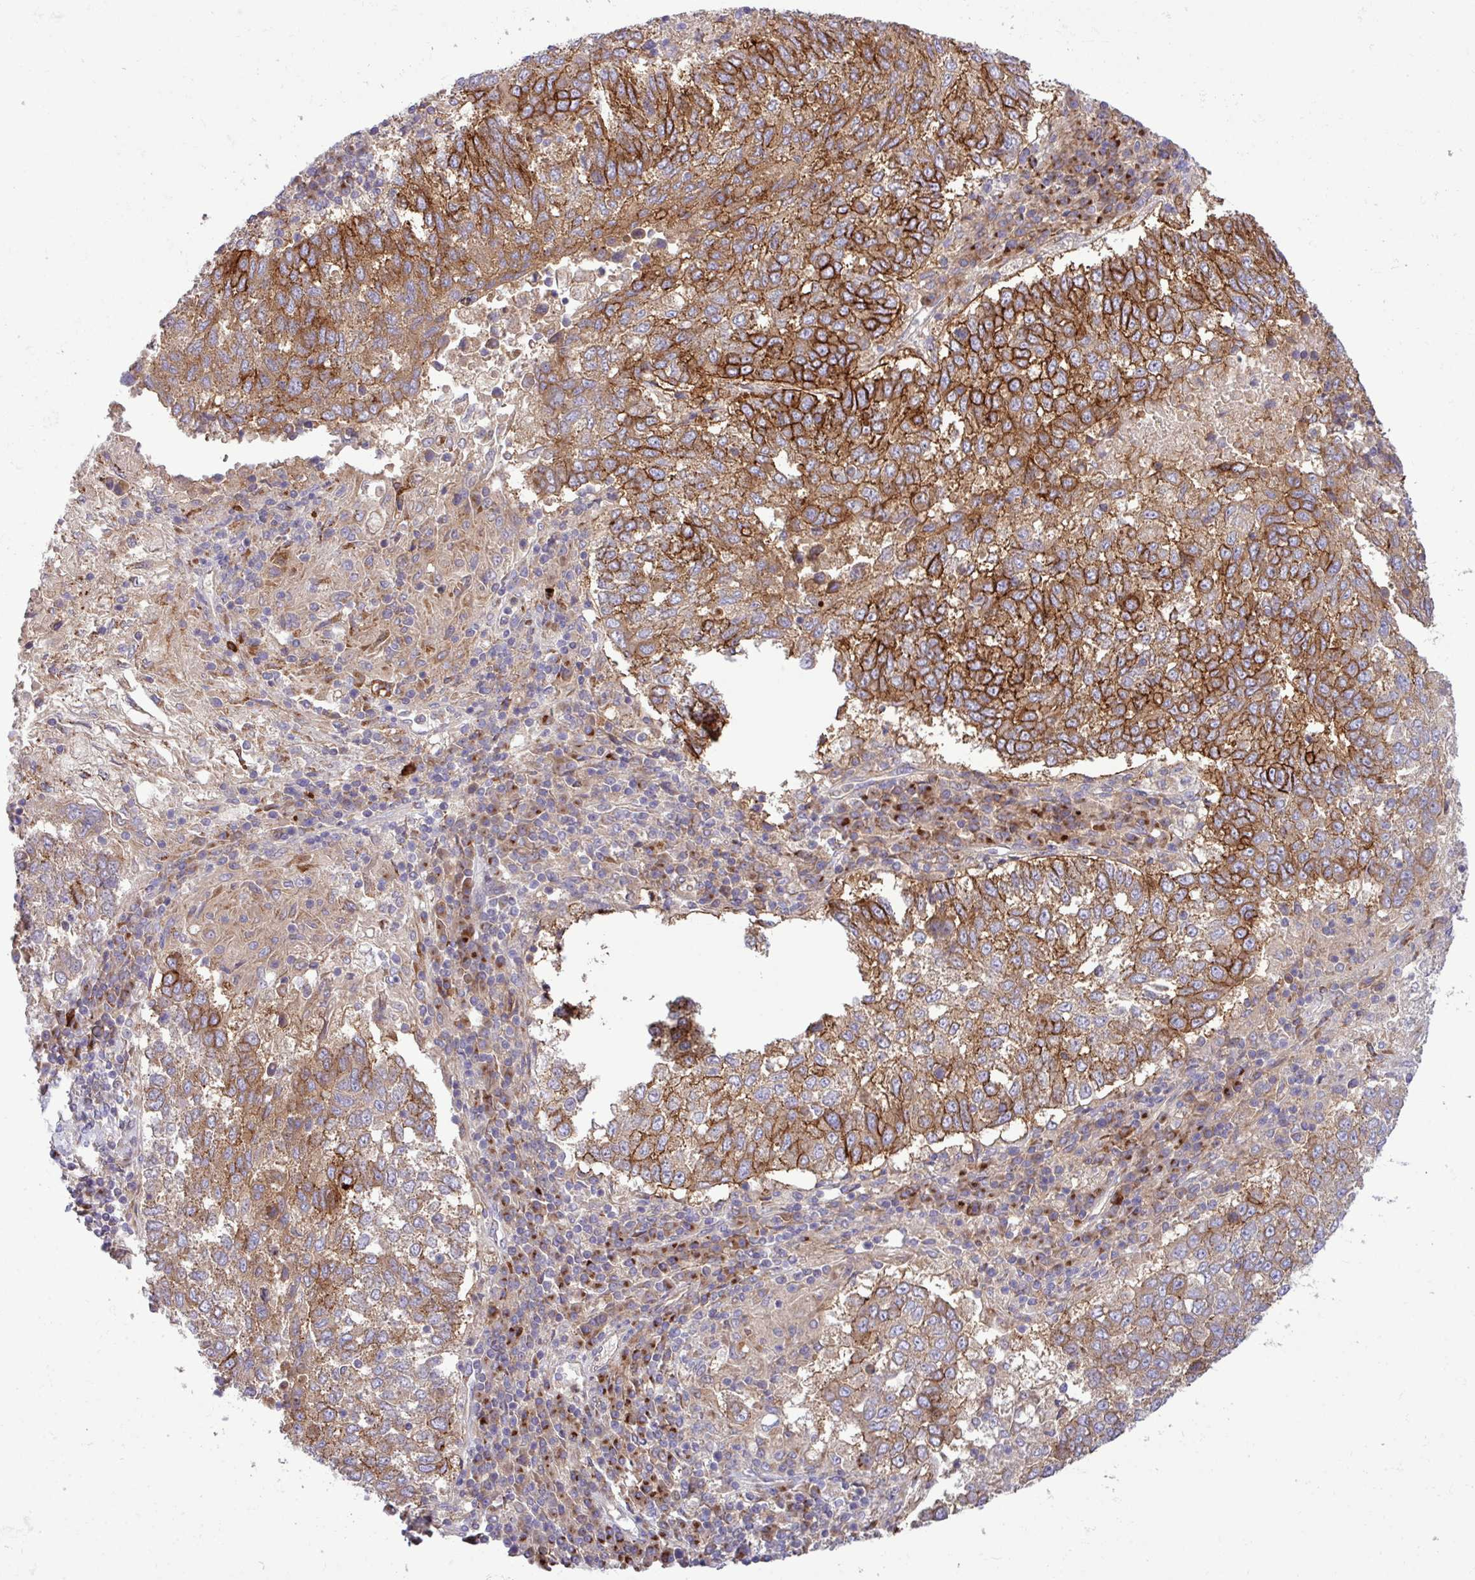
{"staining": {"intensity": "strong", "quantity": ">75%", "location": "cytoplasmic/membranous"}, "tissue": "lung cancer", "cell_type": "Tumor cells", "image_type": "cancer", "snomed": [{"axis": "morphology", "description": "Squamous cell carcinoma, NOS"}, {"axis": "topography", "description": "Lung"}], "caption": "Lung squamous cell carcinoma stained with a protein marker exhibits strong staining in tumor cells.", "gene": "RAB19", "patient": {"sex": "male", "age": 73}}